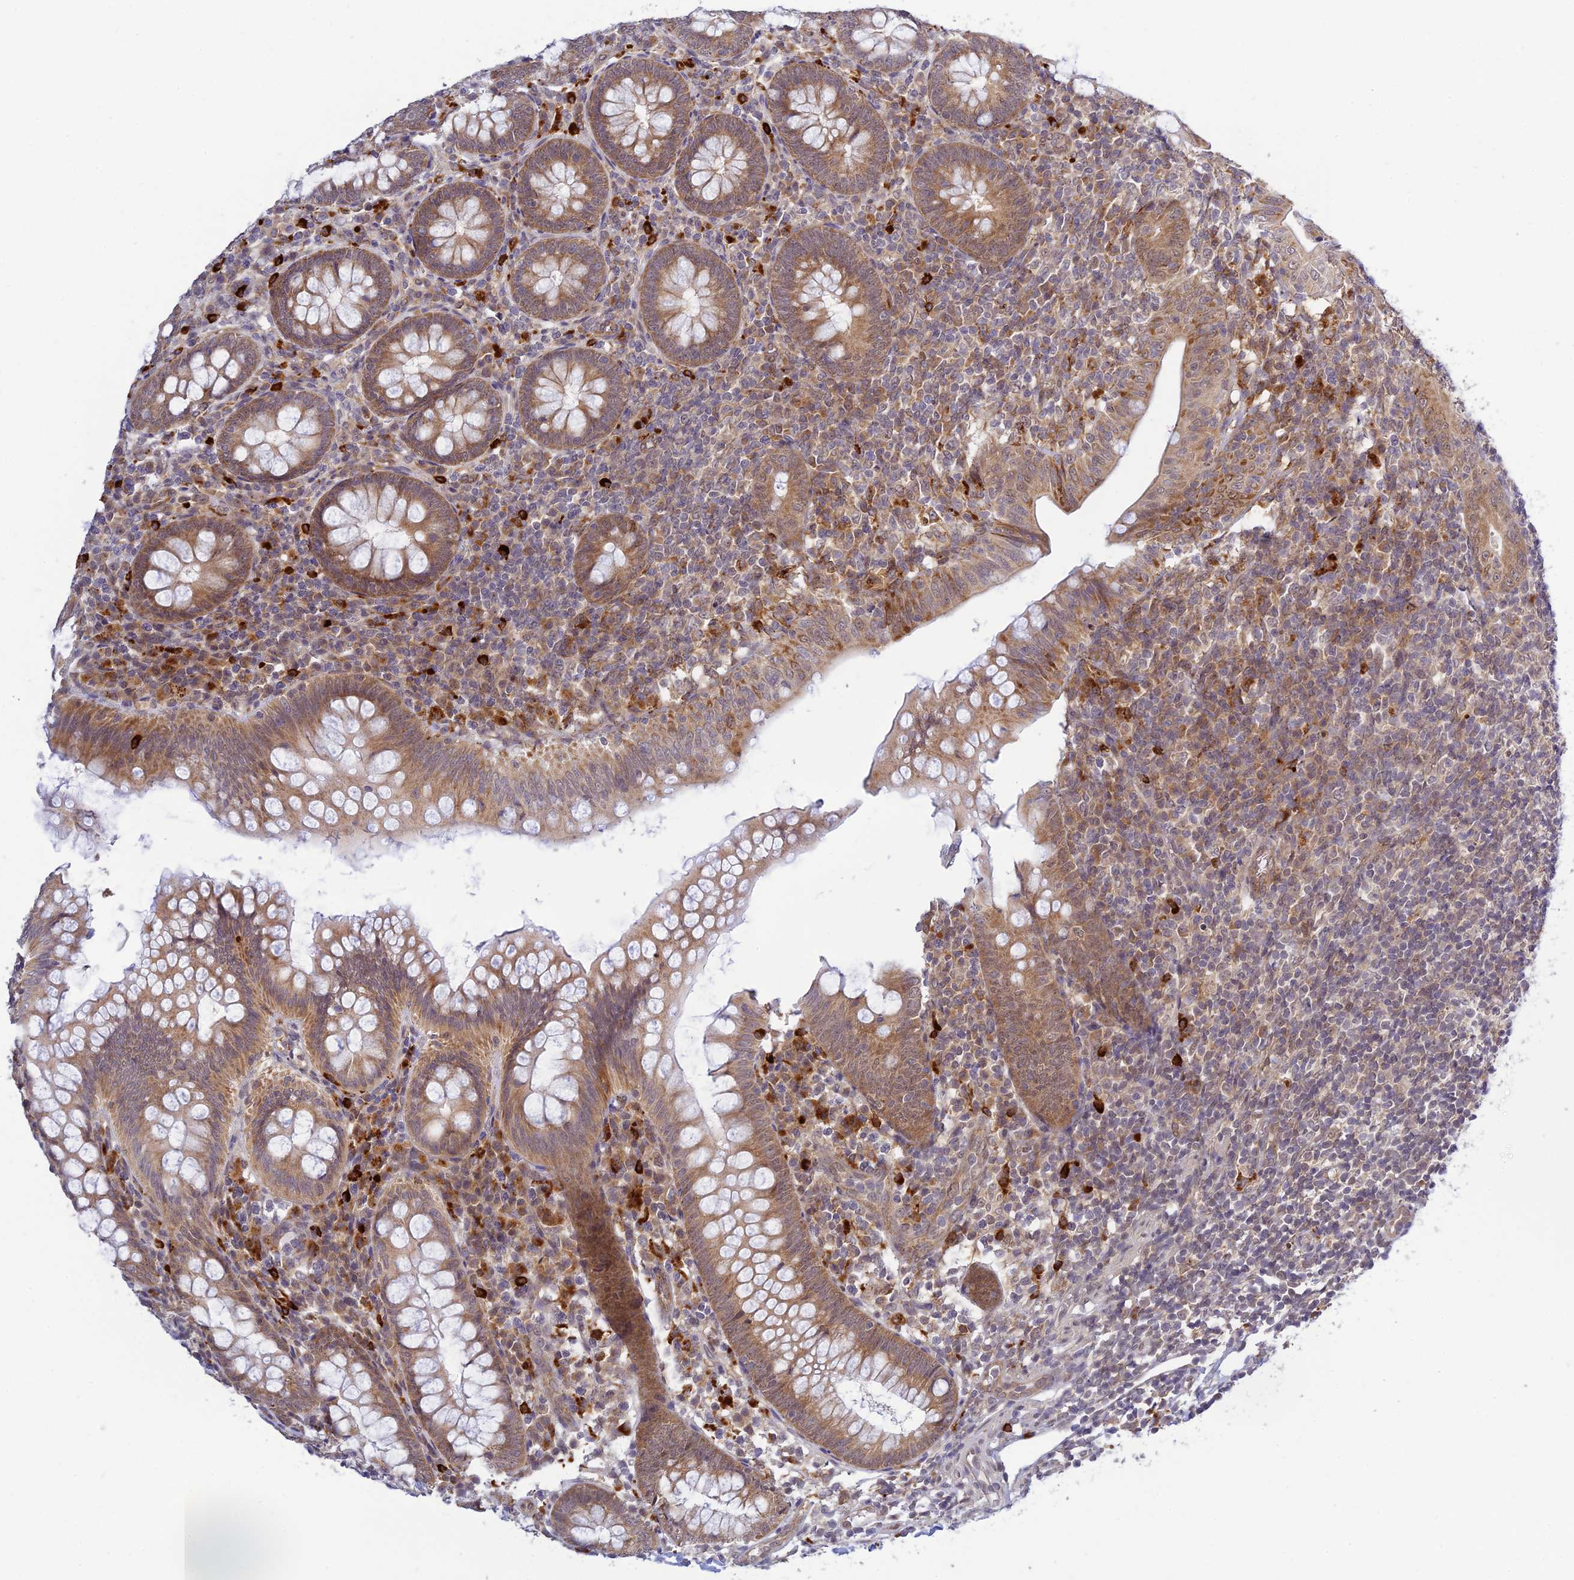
{"staining": {"intensity": "moderate", "quantity": ">75%", "location": "cytoplasmic/membranous"}, "tissue": "appendix", "cell_type": "Glandular cells", "image_type": "normal", "snomed": [{"axis": "morphology", "description": "Normal tissue, NOS"}, {"axis": "topography", "description": "Appendix"}], "caption": "IHC (DAB) staining of normal human appendix displays moderate cytoplasmic/membranous protein expression in approximately >75% of glandular cells.", "gene": "SKIC8", "patient": {"sex": "male", "age": 14}}